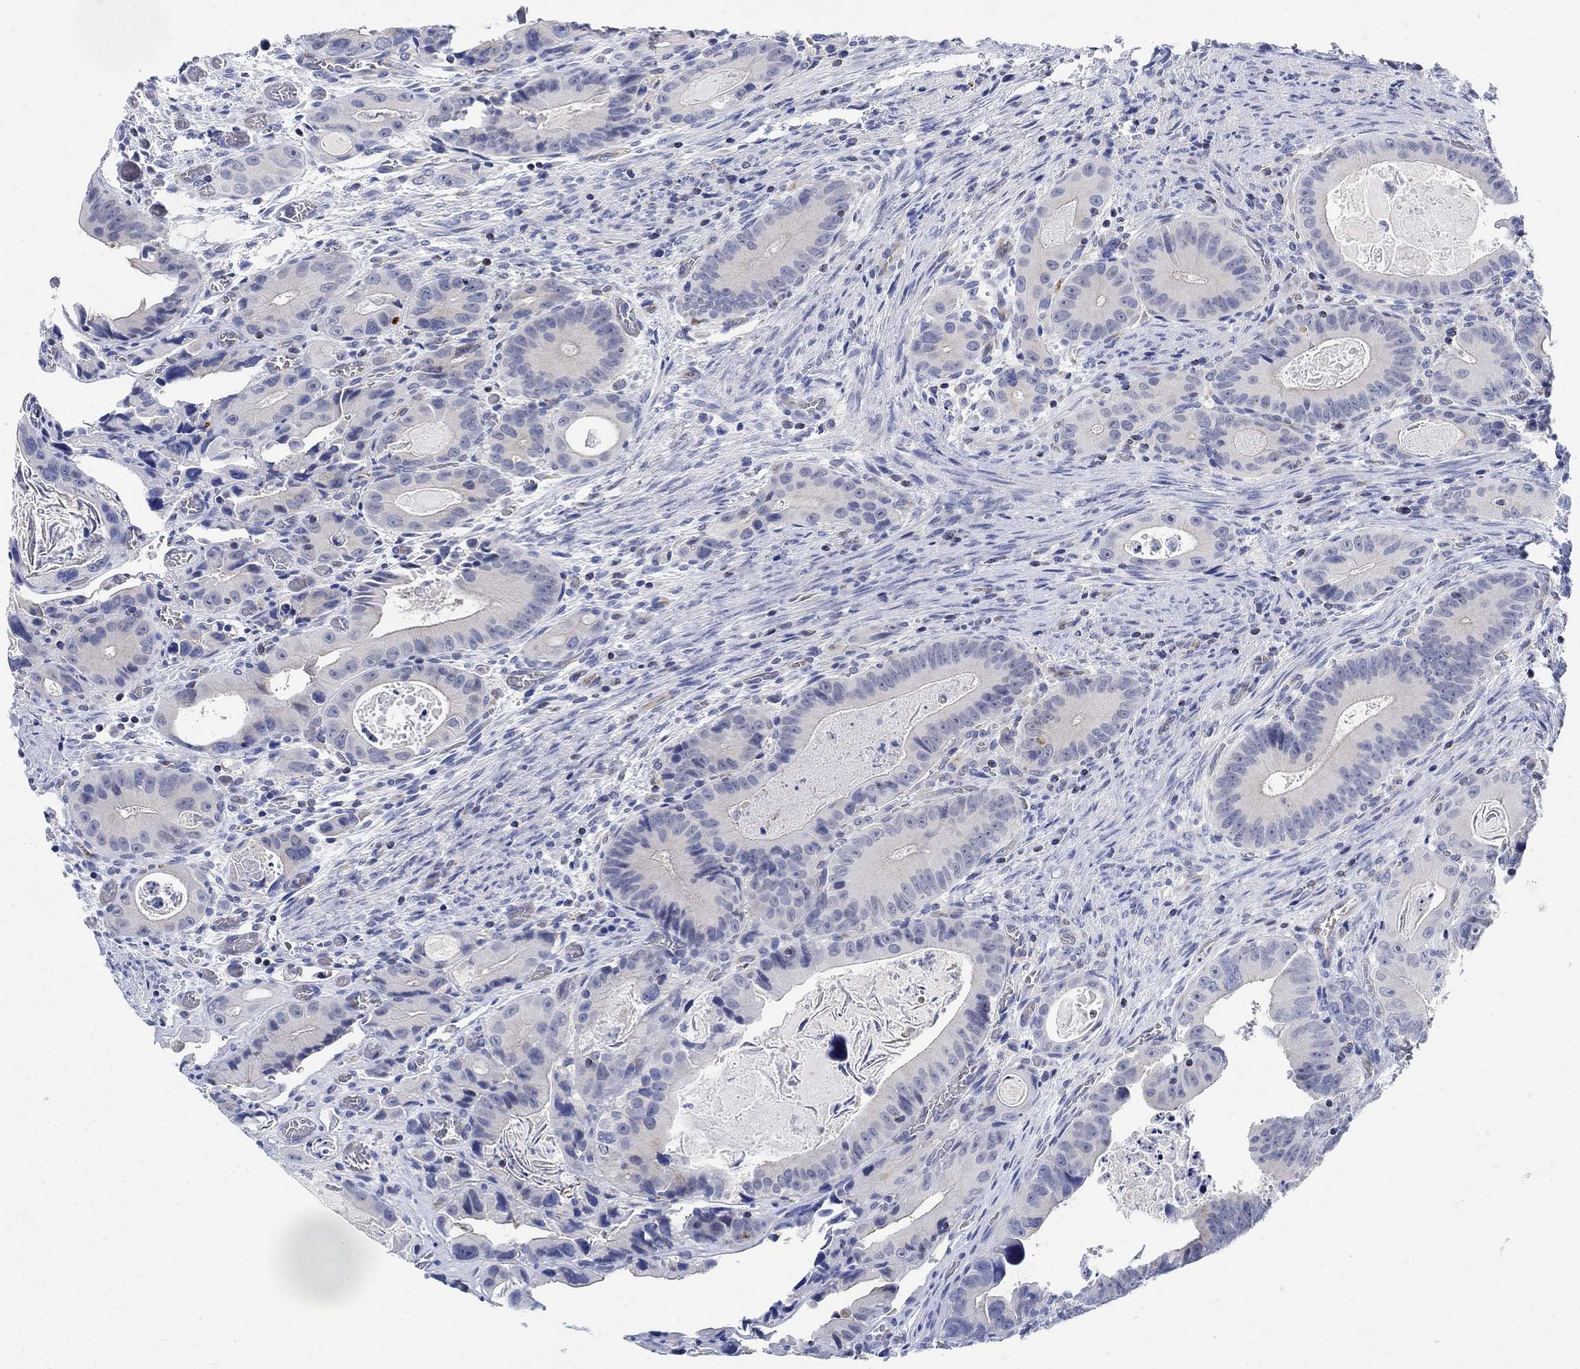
{"staining": {"intensity": "negative", "quantity": "none", "location": "none"}, "tissue": "colorectal cancer", "cell_type": "Tumor cells", "image_type": "cancer", "snomed": [{"axis": "morphology", "description": "Adenocarcinoma, NOS"}, {"axis": "topography", "description": "Rectum"}], "caption": "This is an immunohistochemistry histopathology image of colorectal cancer (adenocarcinoma). There is no expression in tumor cells.", "gene": "PHF21B", "patient": {"sex": "male", "age": 64}}